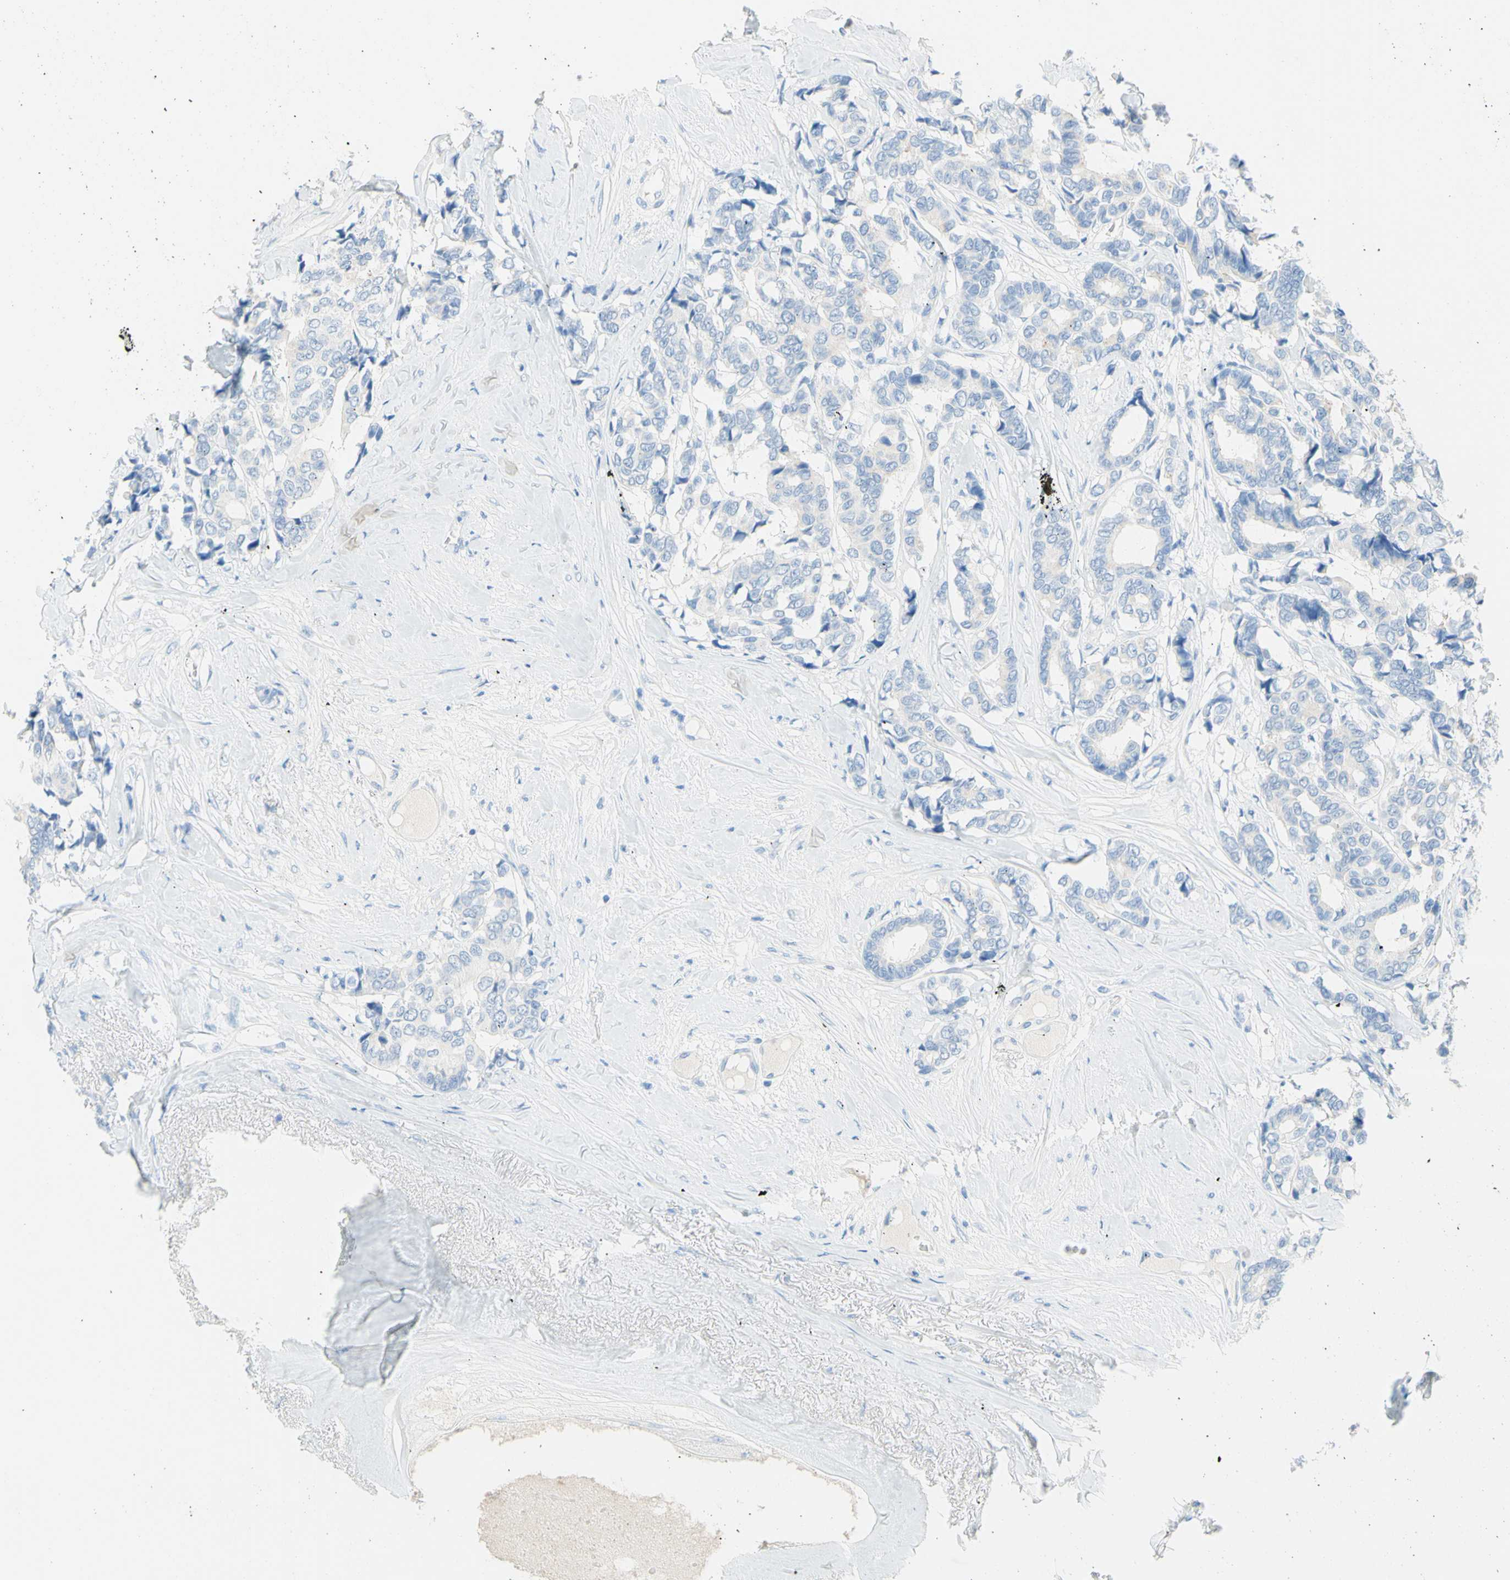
{"staining": {"intensity": "negative", "quantity": "none", "location": "none"}, "tissue": "breast cancer", "cell_type": "Tumor cells", "image_type": "cancer", "snomed": [{"axis": "morphology", "description": "Duct carcinoma"}, {"axis": "topography", "description": "Breast"}], "caption": "Photomicrograph shows no protein positivity in tumor cells of breast cancer (infiltrating ductal carcinoma) tissue. (Stains: DAB immunohistochemistry (IHC) with hematoxylin counter stain, Microscopy: brightfield microscopy at high magnification).", "gene": "IL6ST", "patient": {"sex": "female", "age": 87}}